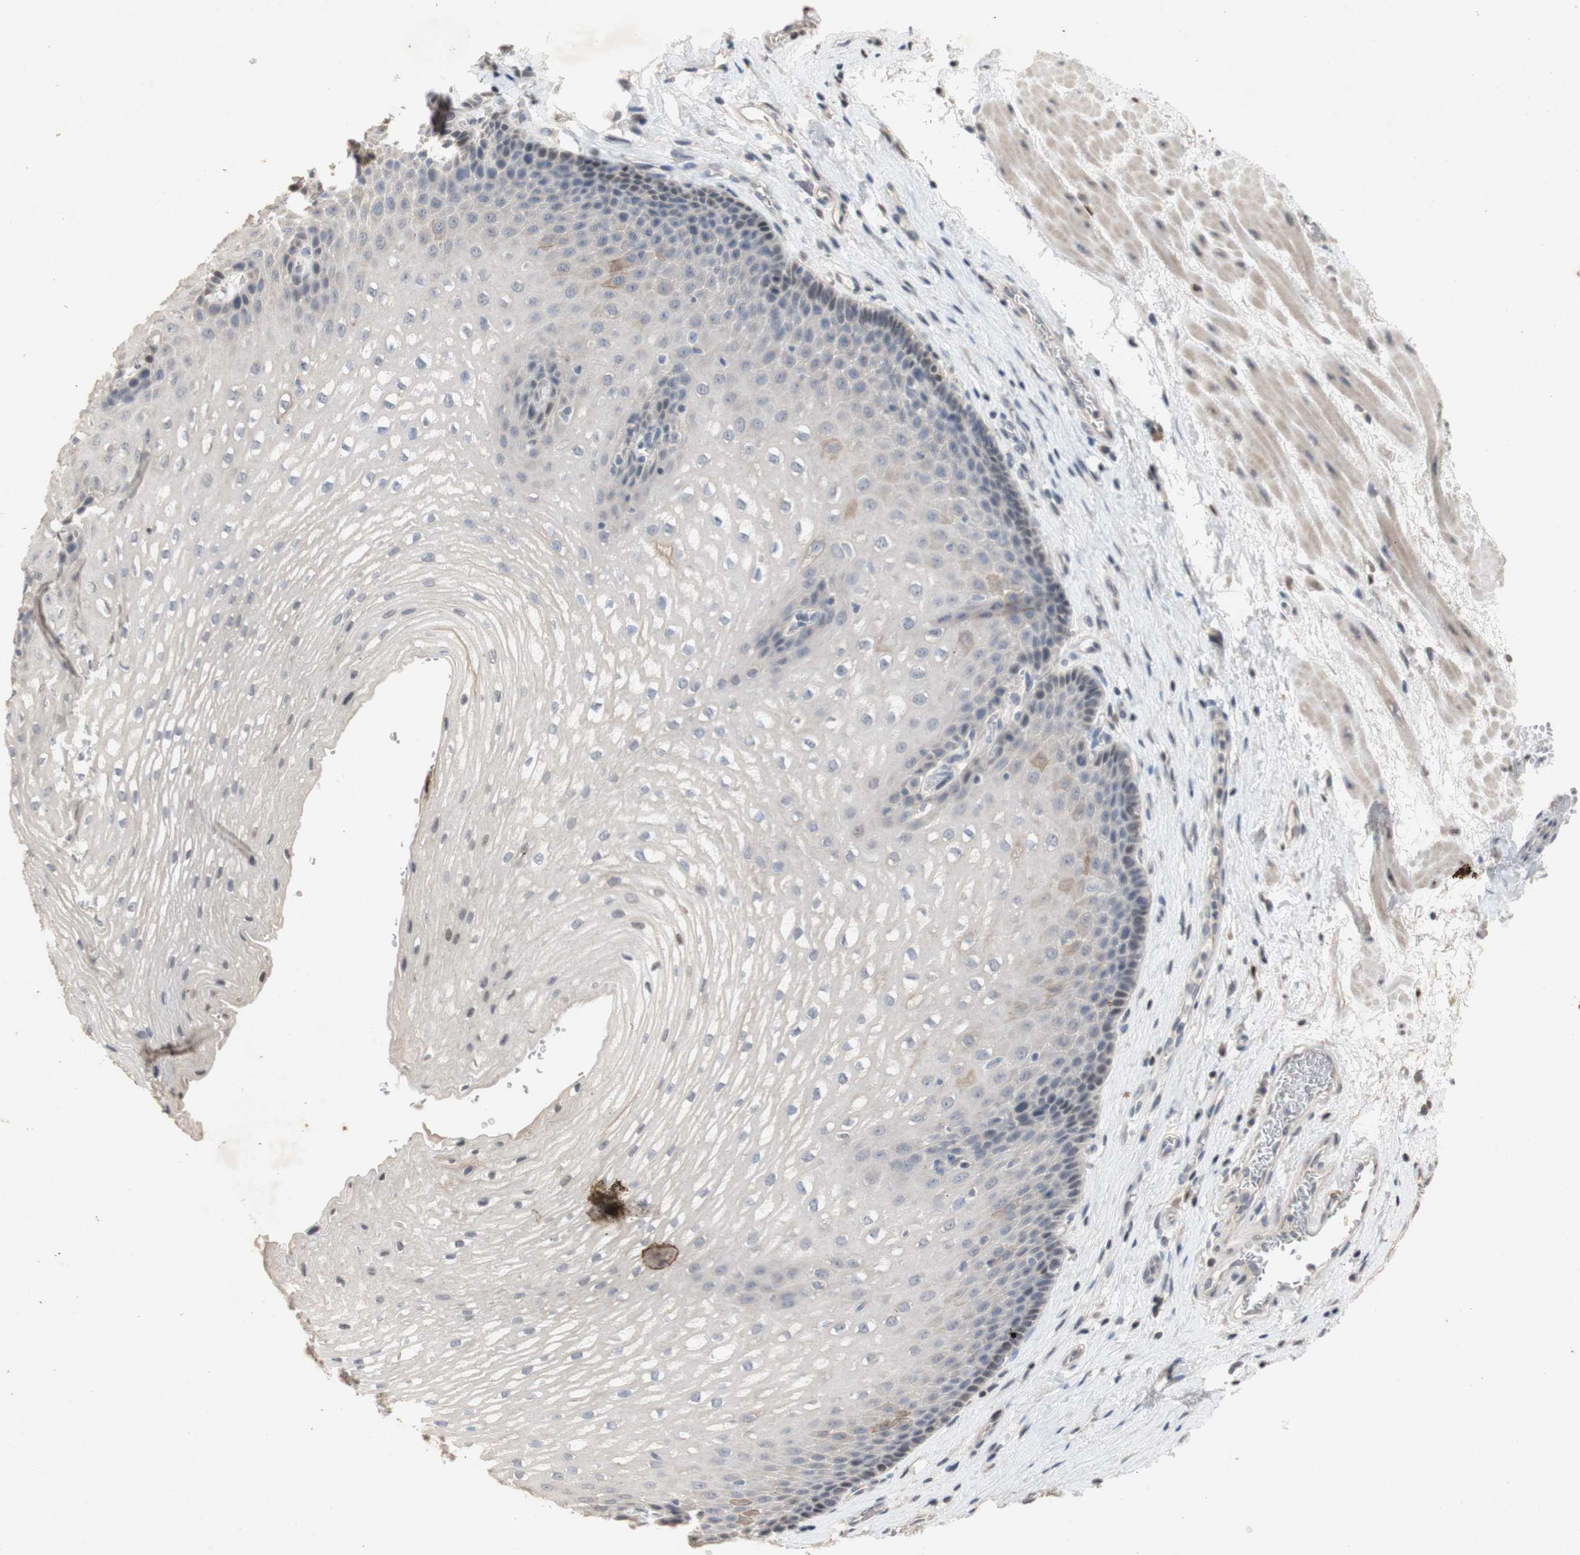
{"staining": {"intensity": "weak", "quantity": "<25%", "location": "nuclear"}, "tissue": "esophagus", "cell_type": "Squamous epithelial cells", "image_type": "normal", "snomed": [{"axis": "morphology", "description": "Normal tissue, NOS"}, {"axis": "topography", "description": "Esophagus"}], "caption": "Protein analysis of normal esophagus reveals no significant staining in squamous epithelial cells. (DAB (3,3'-diaminobenzidine) immunohistochemistry (IHC) visualized using brightfield microscopy, high magnification).", "gene": "FOSB", "patient": {"sex": "male", "age": 48}}